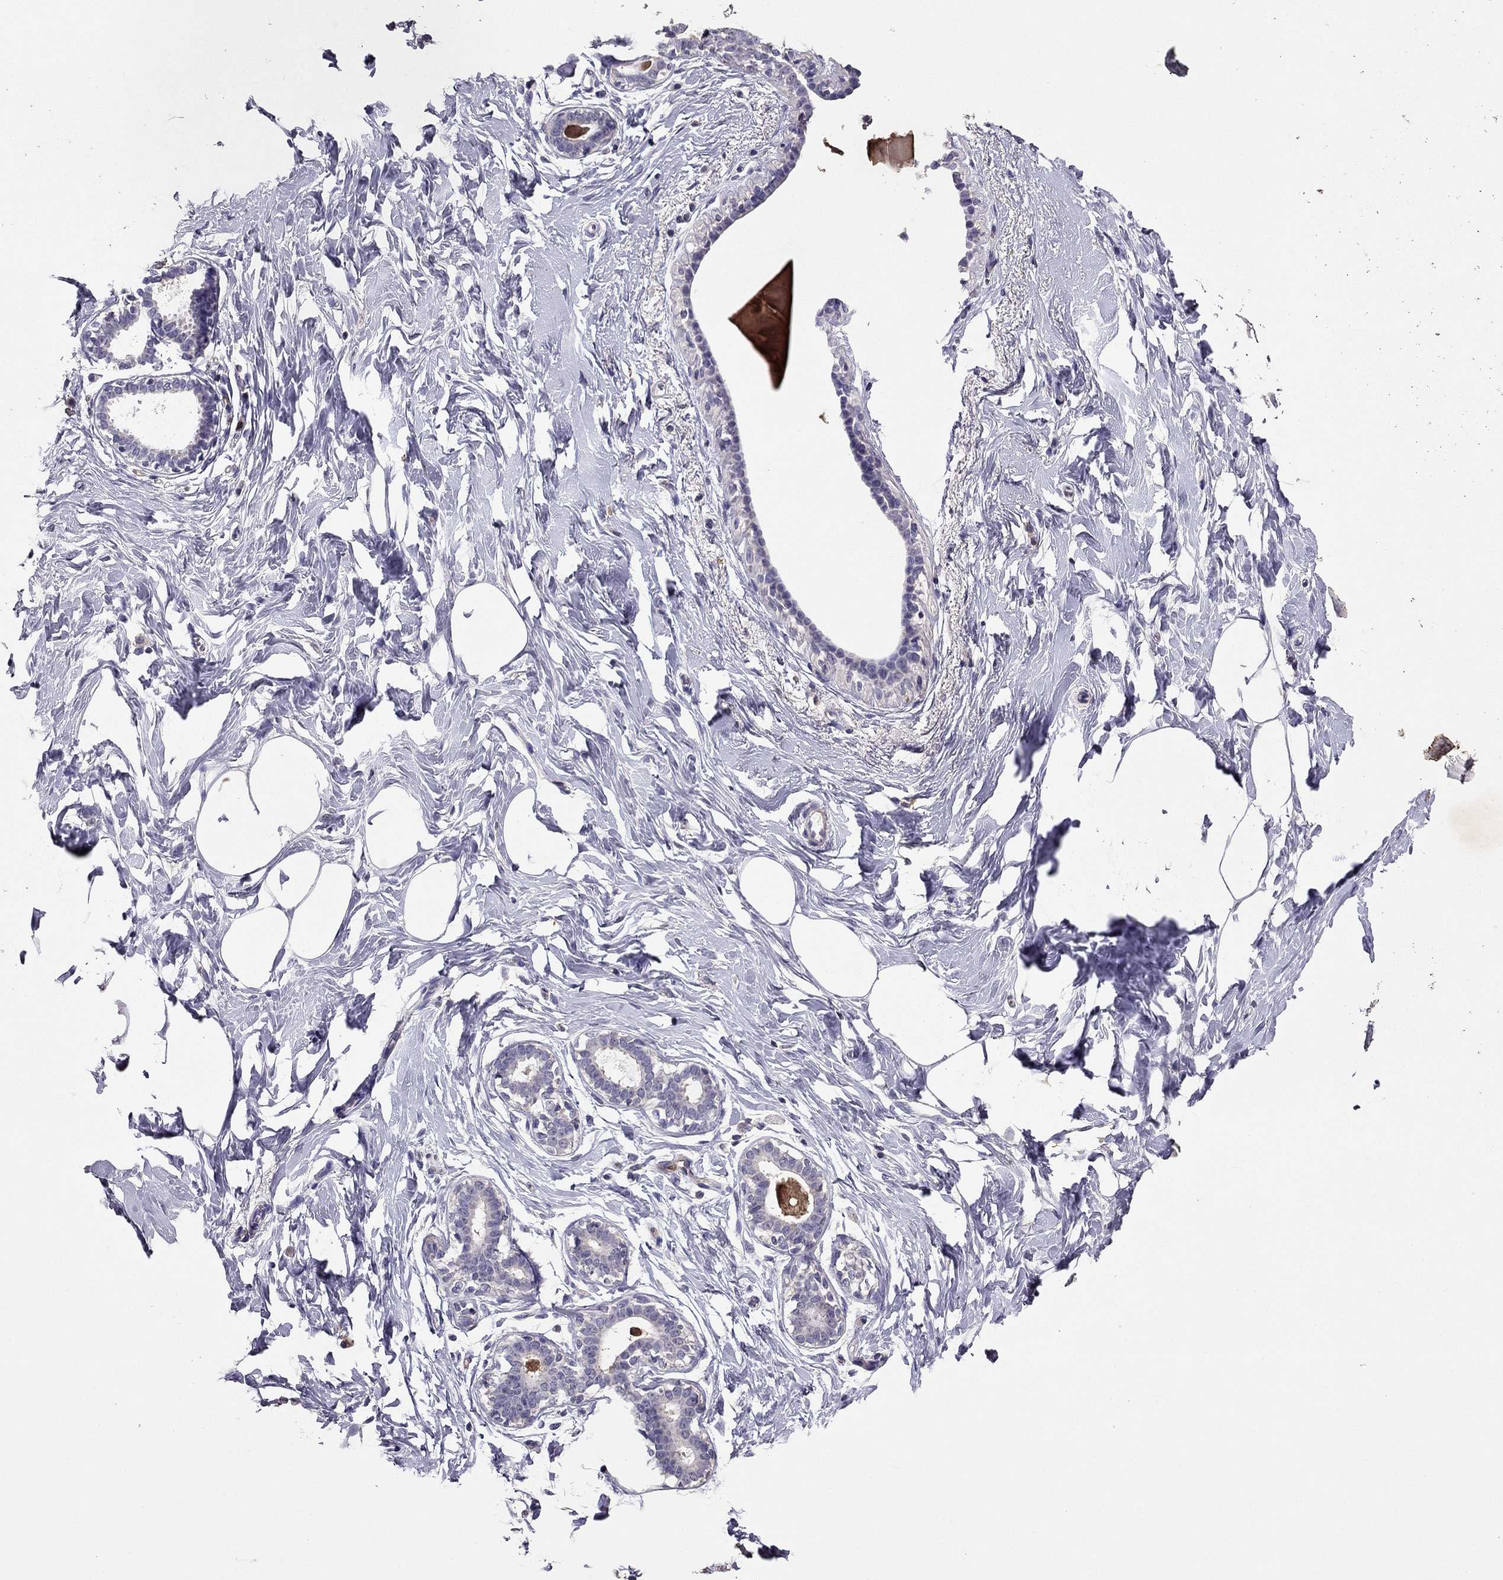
{"staining": {"intensity": "negative", "quantity": "none", "location": "none"}, "tissue": "breast", "cell_type": "Adipocytes", "image_type": "normal", "snomed": [{"axis": "morphology", "description": "Normal tissue, NOS"}, {"axis": "morphology", "description": "Lobular carcinoma, in situ"}, {"axis": "topography", "description": "Breast"}], "caption": "Immunohistochemistry (IHC) of normal breast exhibits no positivity in adipocytes.", "gene": "RFLNB", "patient": {"sex": "female", "age": 35}}